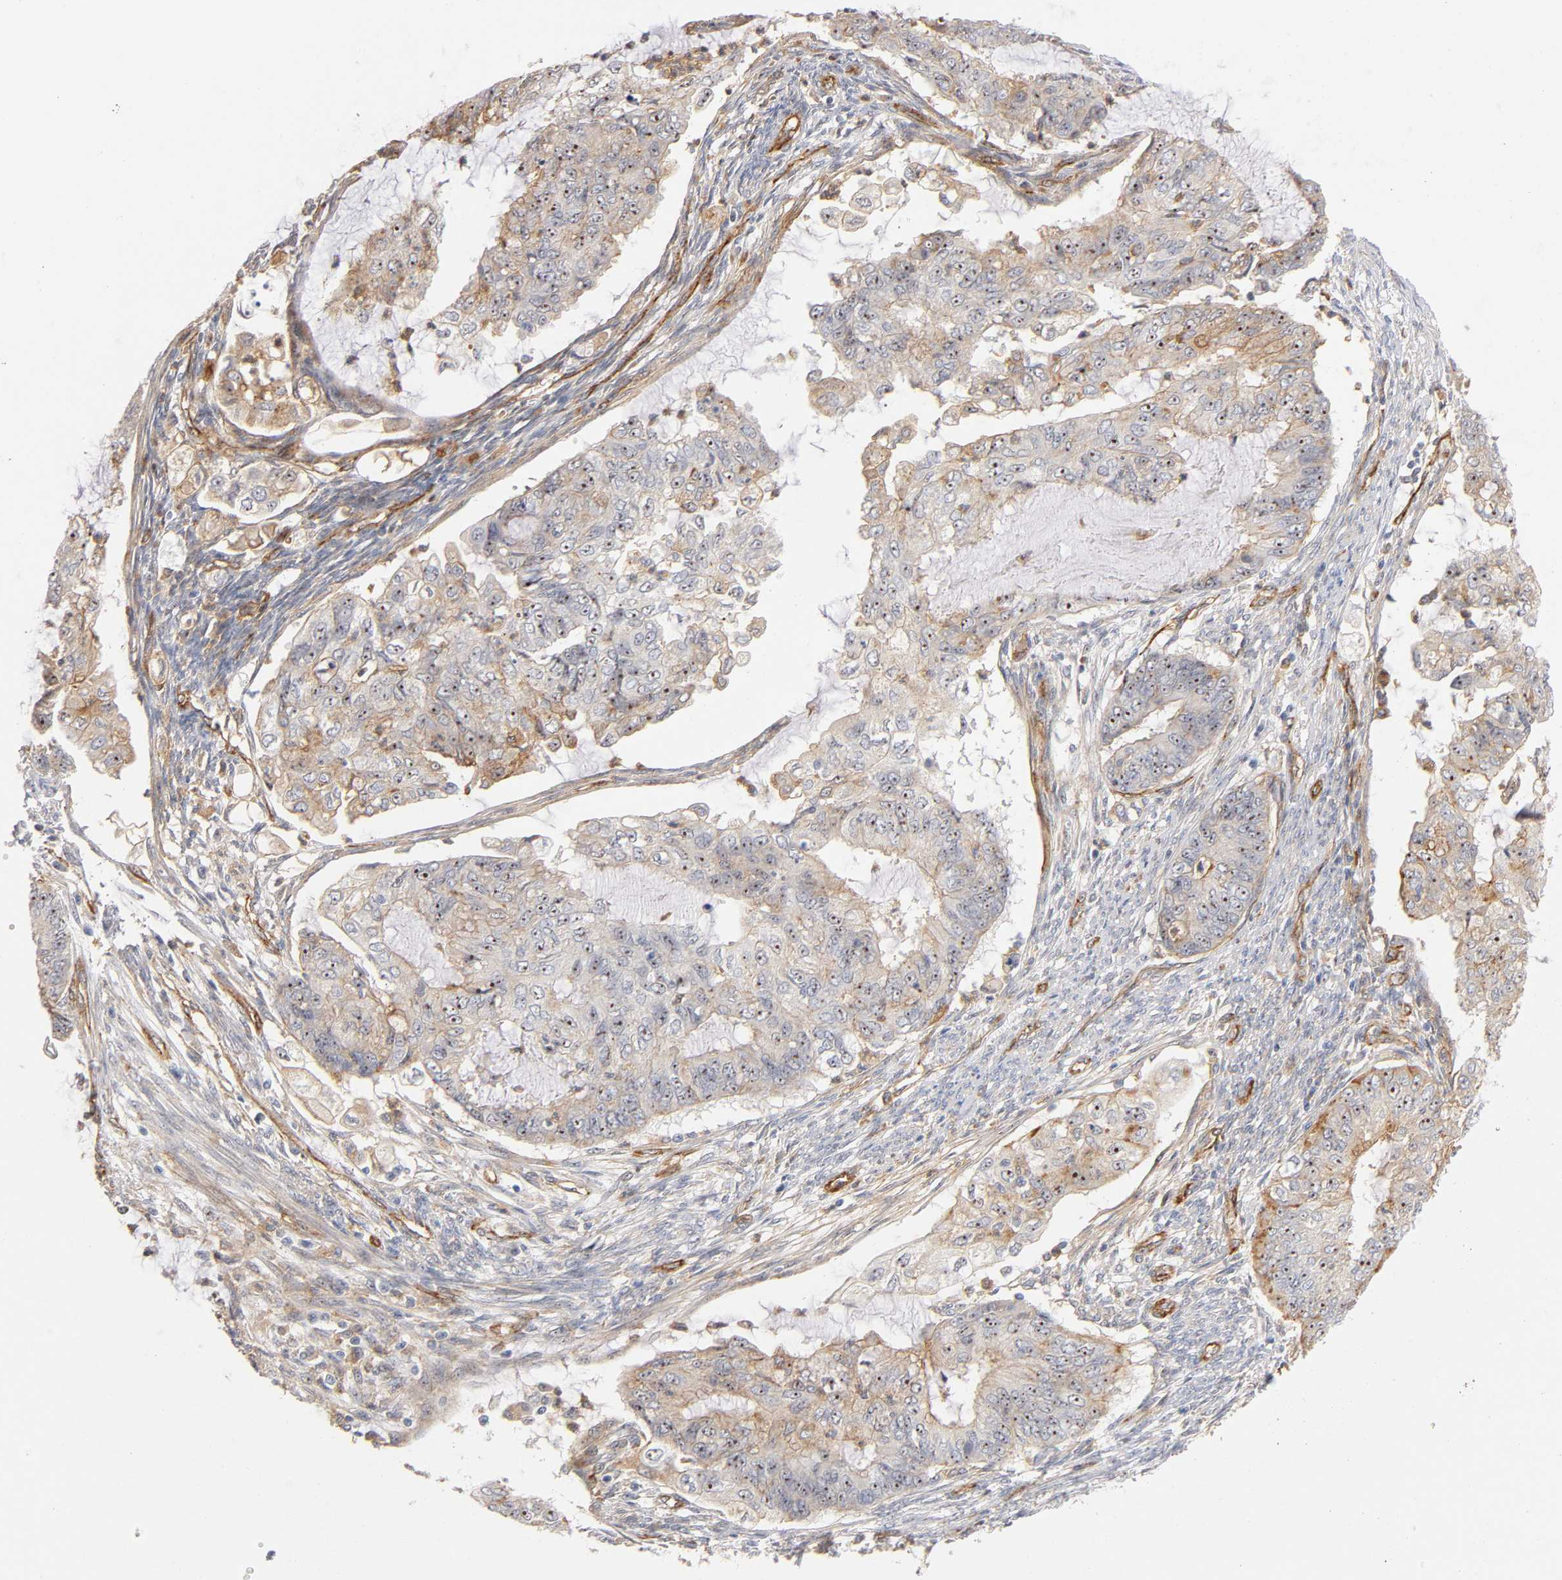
{"staining": {"intensity": "strong", "quantity": ">75%", "location": "cytoplasmic/membranous,nuclear"}, "tissue": "endometrial cancer", "cell_type": "Tumor cells", "image_type": "cancer", "snomed": [{"axis": "morphology", "description": "Adenocarcinoma, NOS"}, {"axis": "topography", "description": "Endometrium"}], "caption": "Strong cytoplasmic/membranous and nuclear protein positivity is present in about >75% of tumor cells in endometrial cancer (adenocarcinoma).", "gene": "PLD1", "patient": {"sex": "female", "age": 75}}